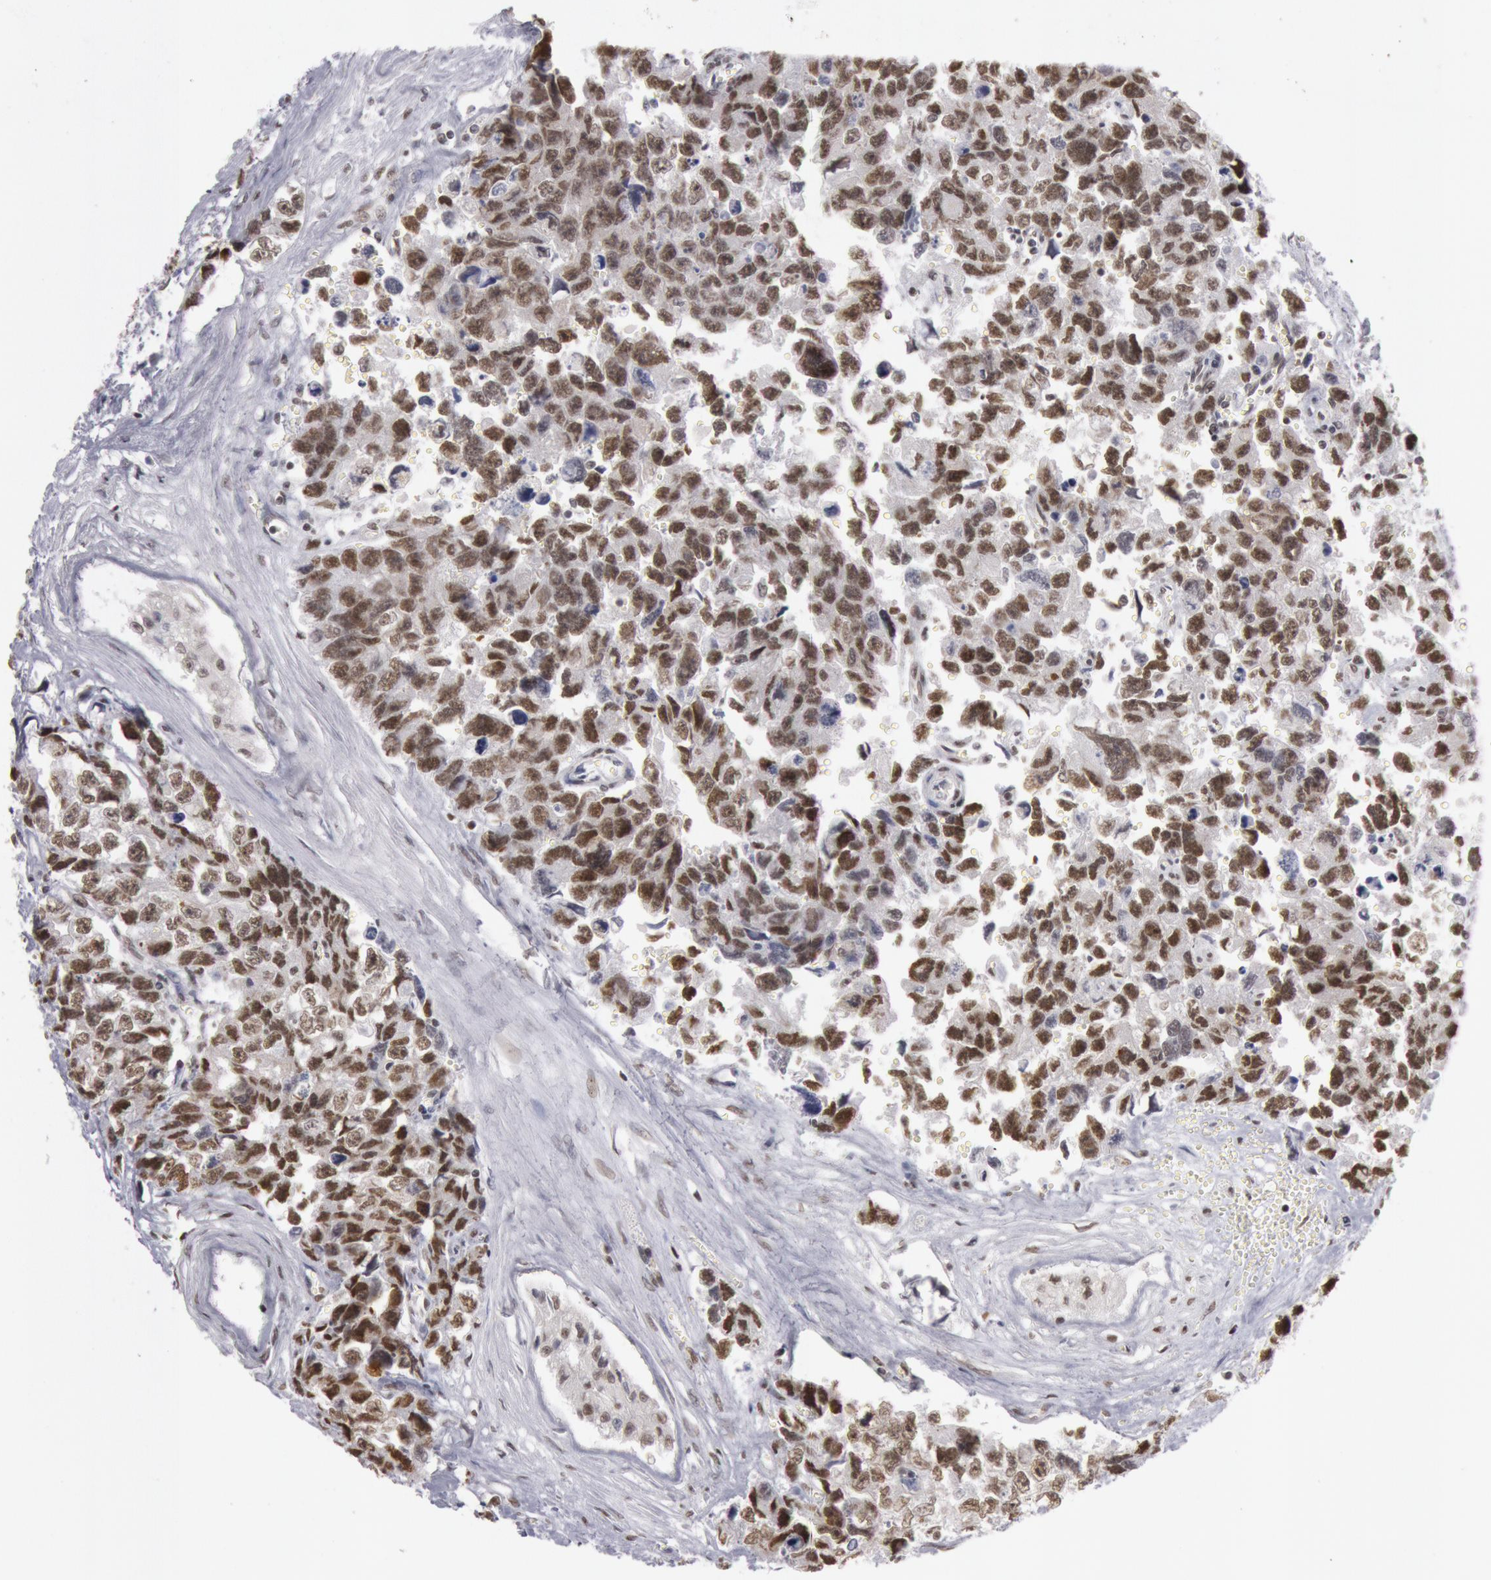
{"staining": {"intensity": "strong", "quantity": ">75%", "location": "nuclear"}, "tissue": "testis cancer", "cell_type": "Tumor cells", "image_type": "cancer", "snomed": [{"axis": "morphology", "description": "Carcinoma, Embryonal, NOS"}, {"axis": "topography", "description": "Testis"}], "caption": "An IHC histopathology image of neoplastic tissue is shown. Protein staining in brown labels strong nuclear positivity in embryonal carcinoma (testis) within tumor cells.", "gene": "ESS2", "patient": {"sex": "male", "age": 31}}